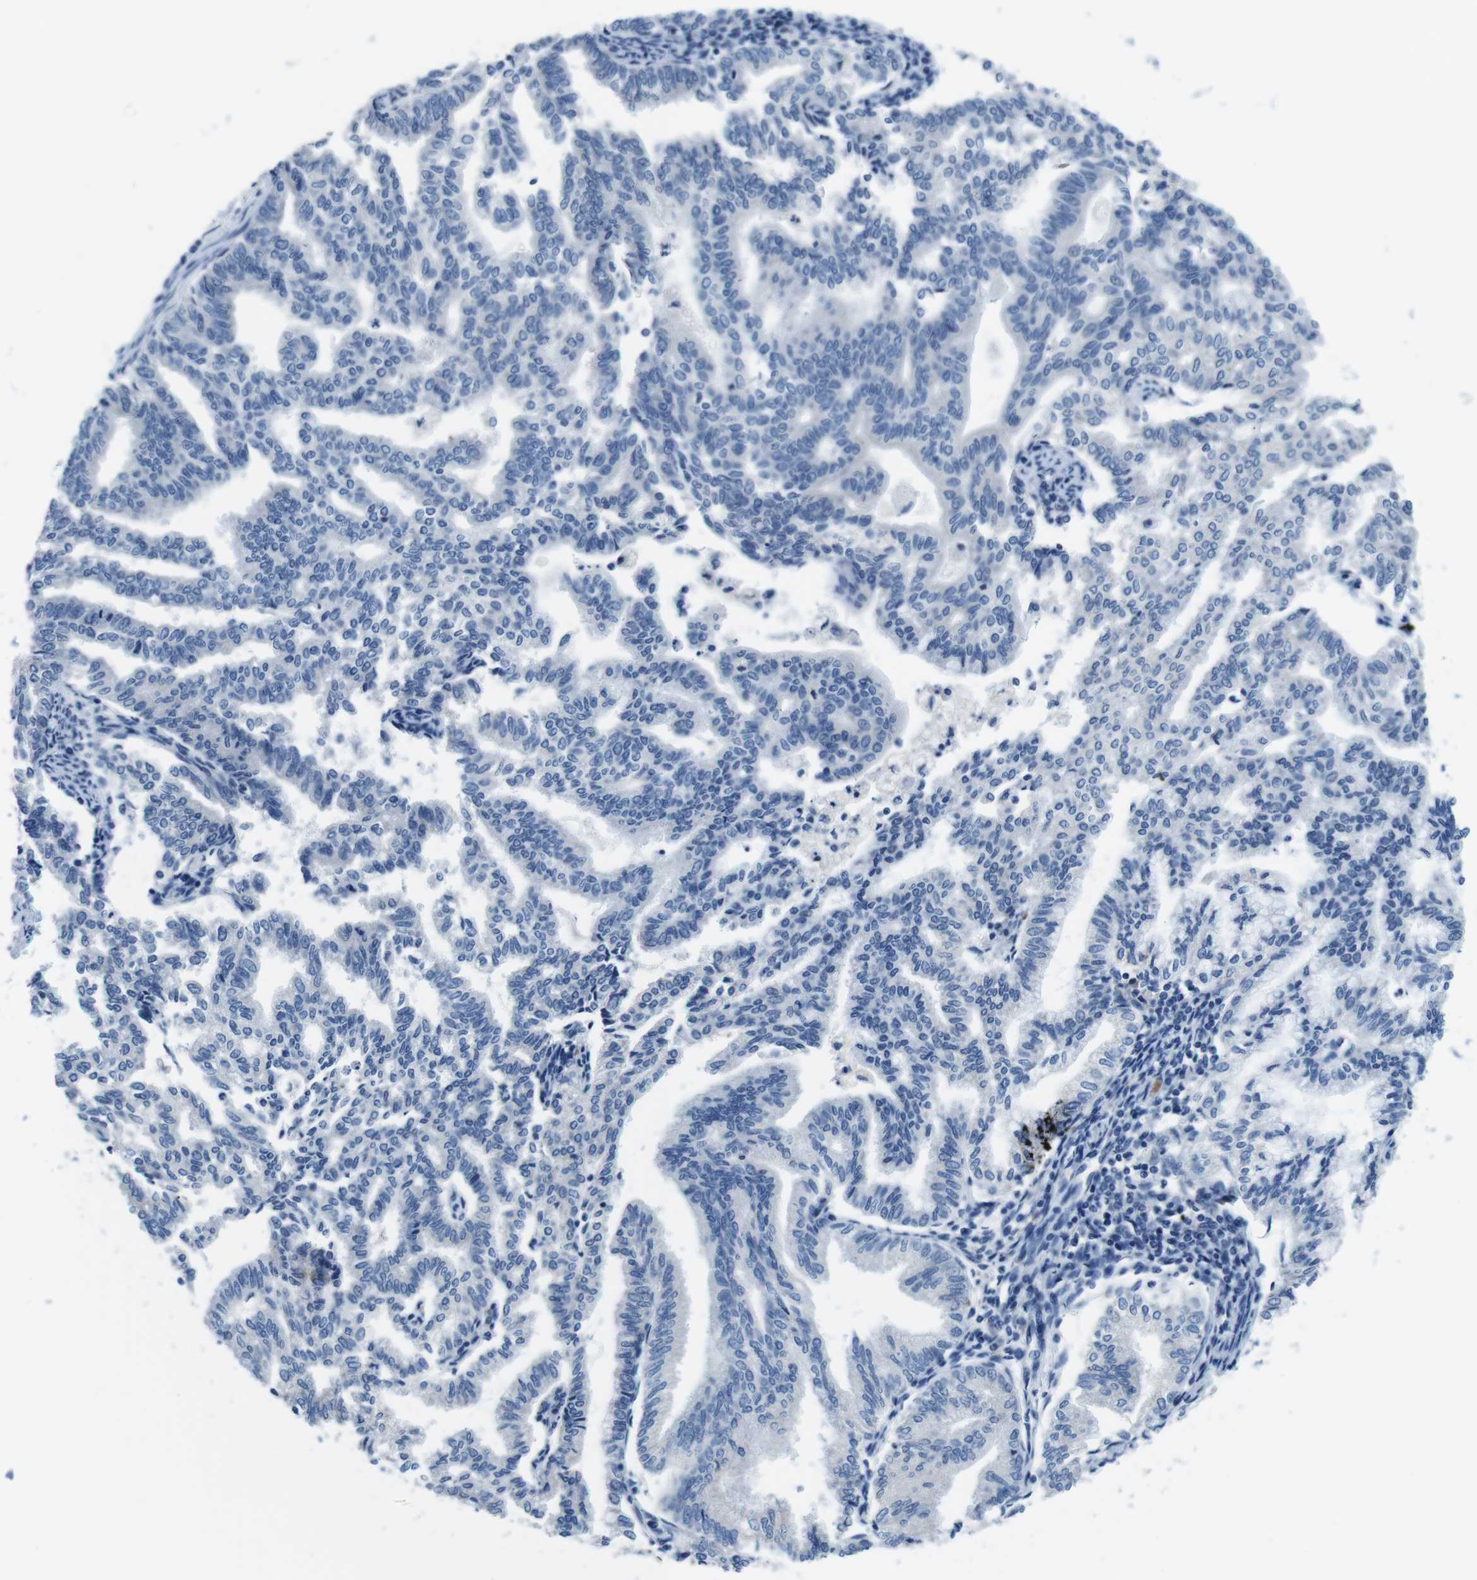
{"staining": {"intensity": "negative", "quantity": "none", "location": "none"}, "tissue": "endometrial cancer", "cell_type": "Tumor cells", "image_type": "cancer", "snomed": [{"axis": "morphology", "description": "Adenocarcinoma, NOS"}, {"axis": "topography", "description": "Endometrium"}], "caption": "A high-resolution image shows immunohistochemistry staining of endometrial cancer (adenocarcinoma), which exhibits no significant staining in tumor cells.", "gene": "DENND4C", "patient": {"sex": "female", "age": 79}}